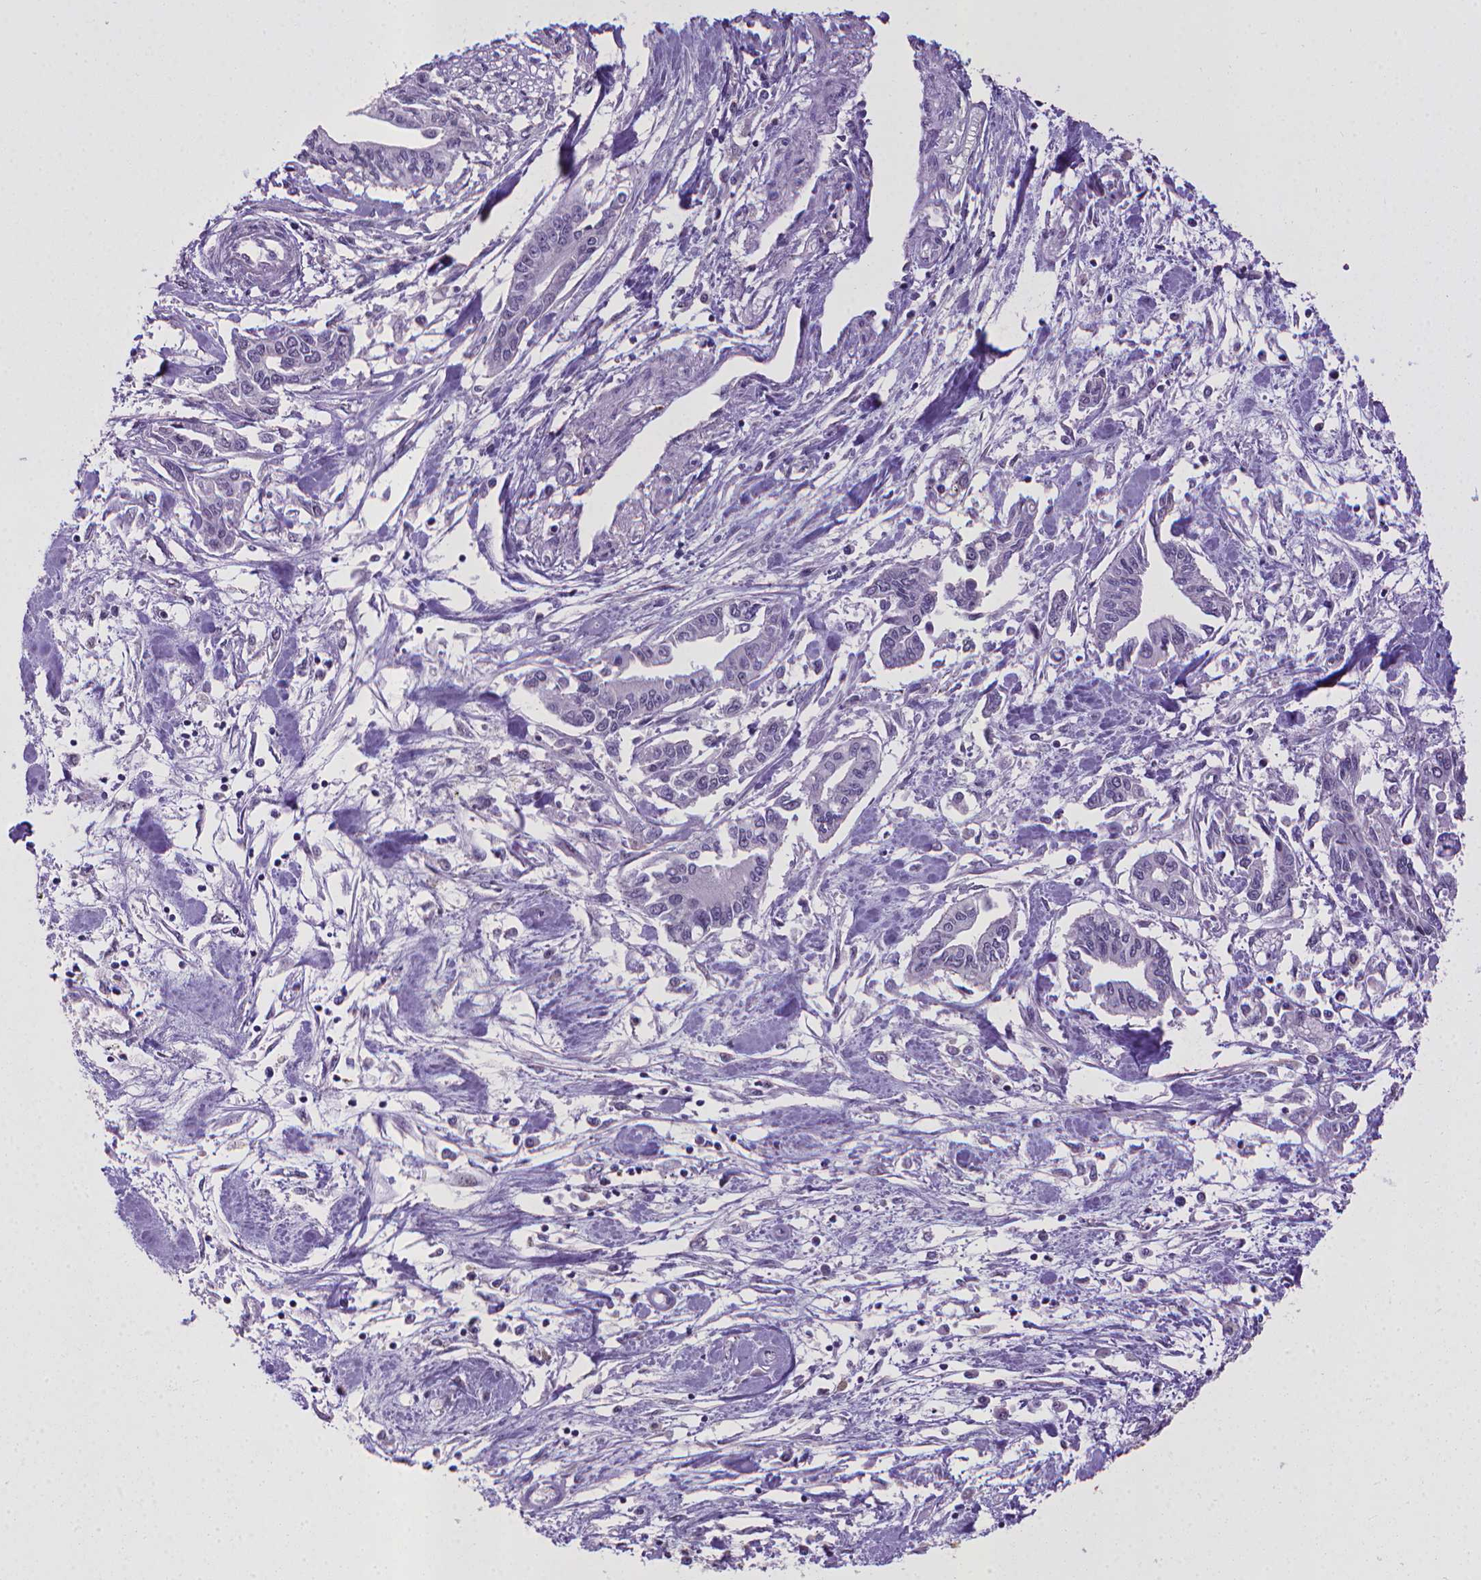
{"staining": {"intensity": "negative", "quantity": "none", "location": "none"}, "tissue": "pancreatic cancer", "cell_type": "Tumor cells", "image_type": "cancer", "snomed": [{"axis": "morphology", "description": "Adenocarcinoma, NOS"}, {"axis": "topography", "description": "Pancreas"}], "caption": "IHC of pancreatic cancer (adenocarcinoma) demonstrates no staining in tumor cells. The staining is performed using DAB (3,3'-diaminobenzidine) brown chromogen with nuclei counter-stained in using hematoxylin.", "gene": "KMO", "patient": {"sex": "male", "age": 60}}